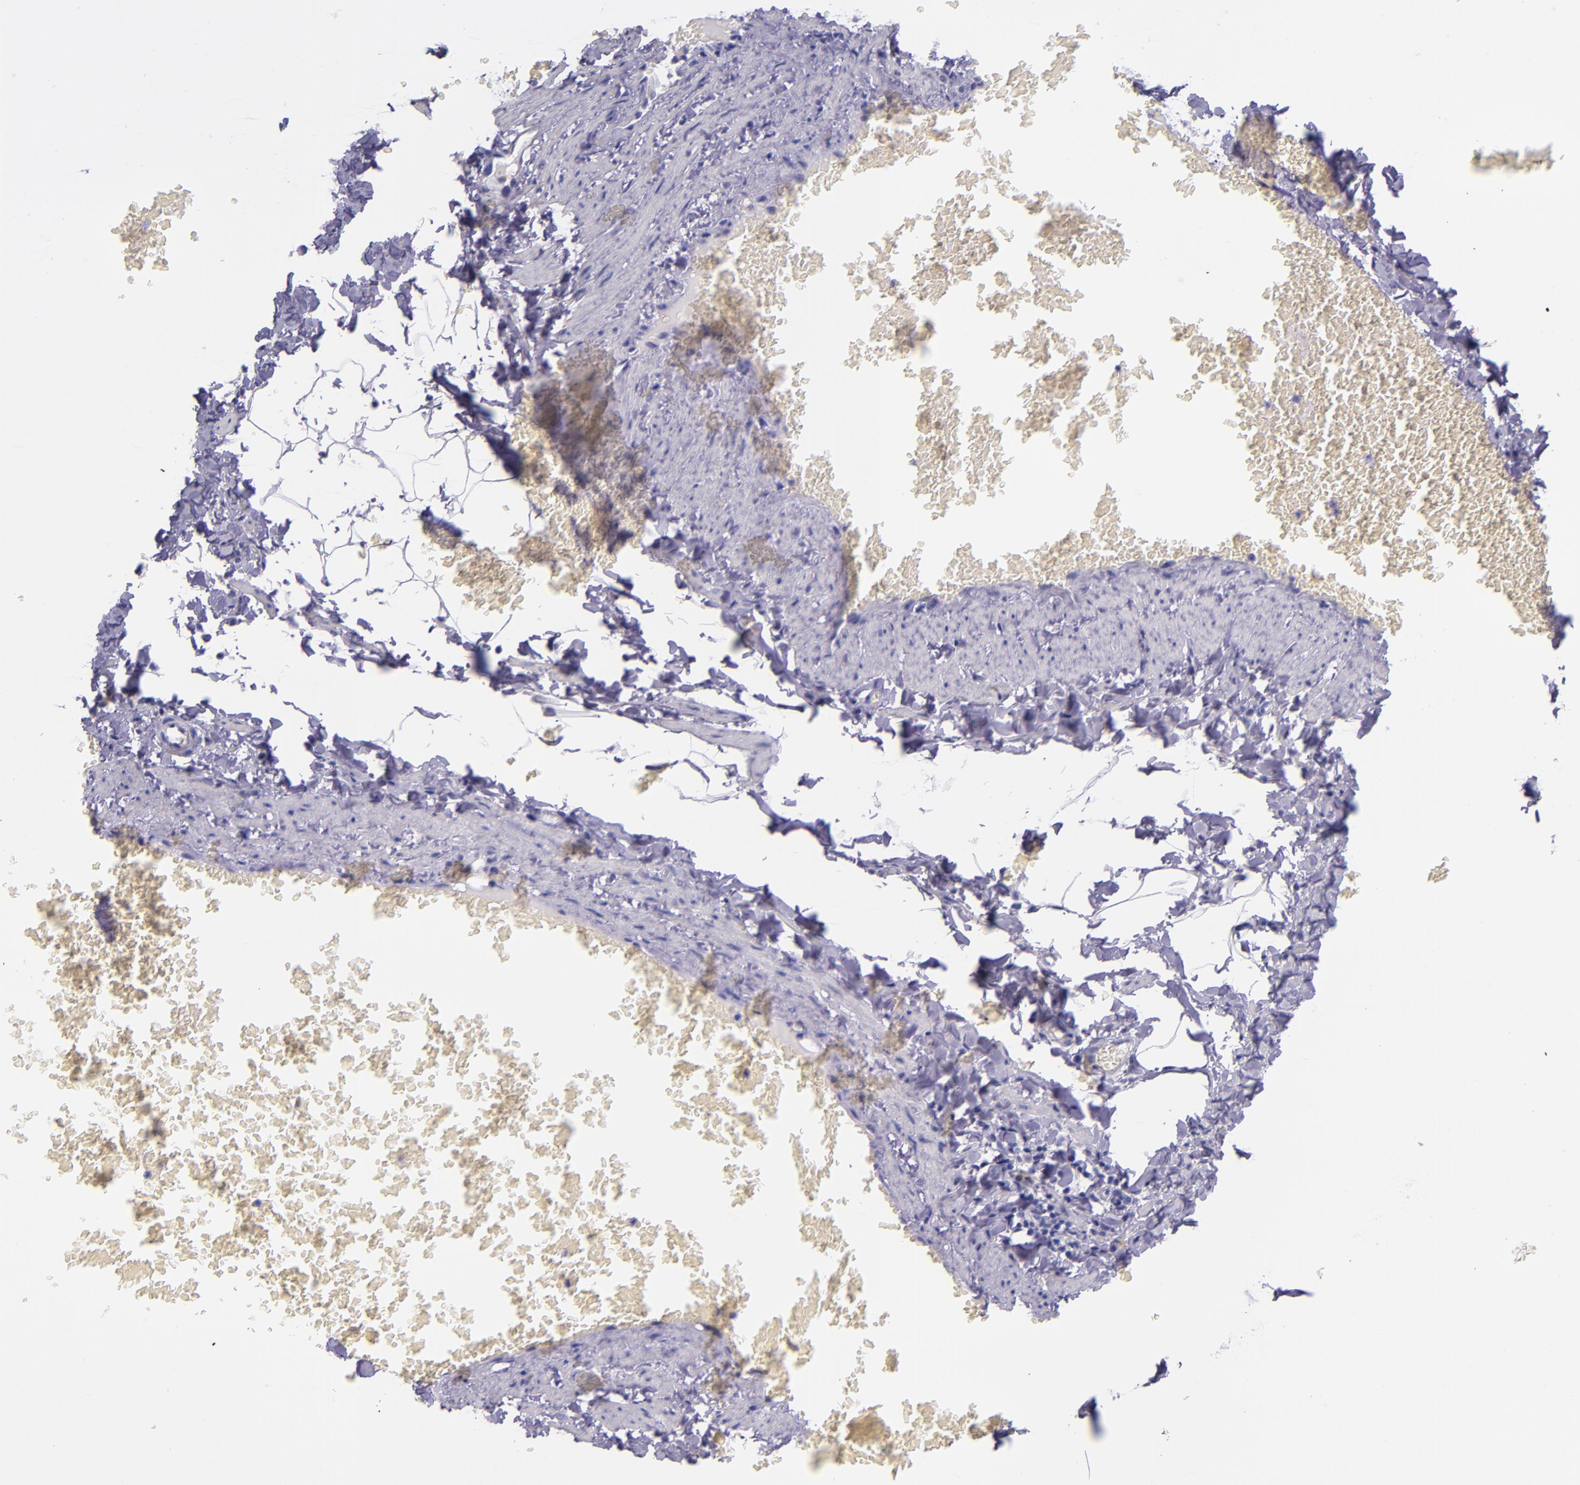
{"staining": {"intensity": "negative", "quantity": "none", "location": "none"}, "tissue": "adipose tissue", "cell_type": "Adipocytes", "image_type": "normal", "snomed": [{"axis": "morphology", "description": "Normal tissue, NOS"}, {"axis": "topography", "description": "Vascular tissue"}], "caption": "Immunohistochemical staining of normal human adipose tissue exhibits no significant staining in adipocytes.", "gene": "SELE", "patient": {"sex": "male", "age": 41}}